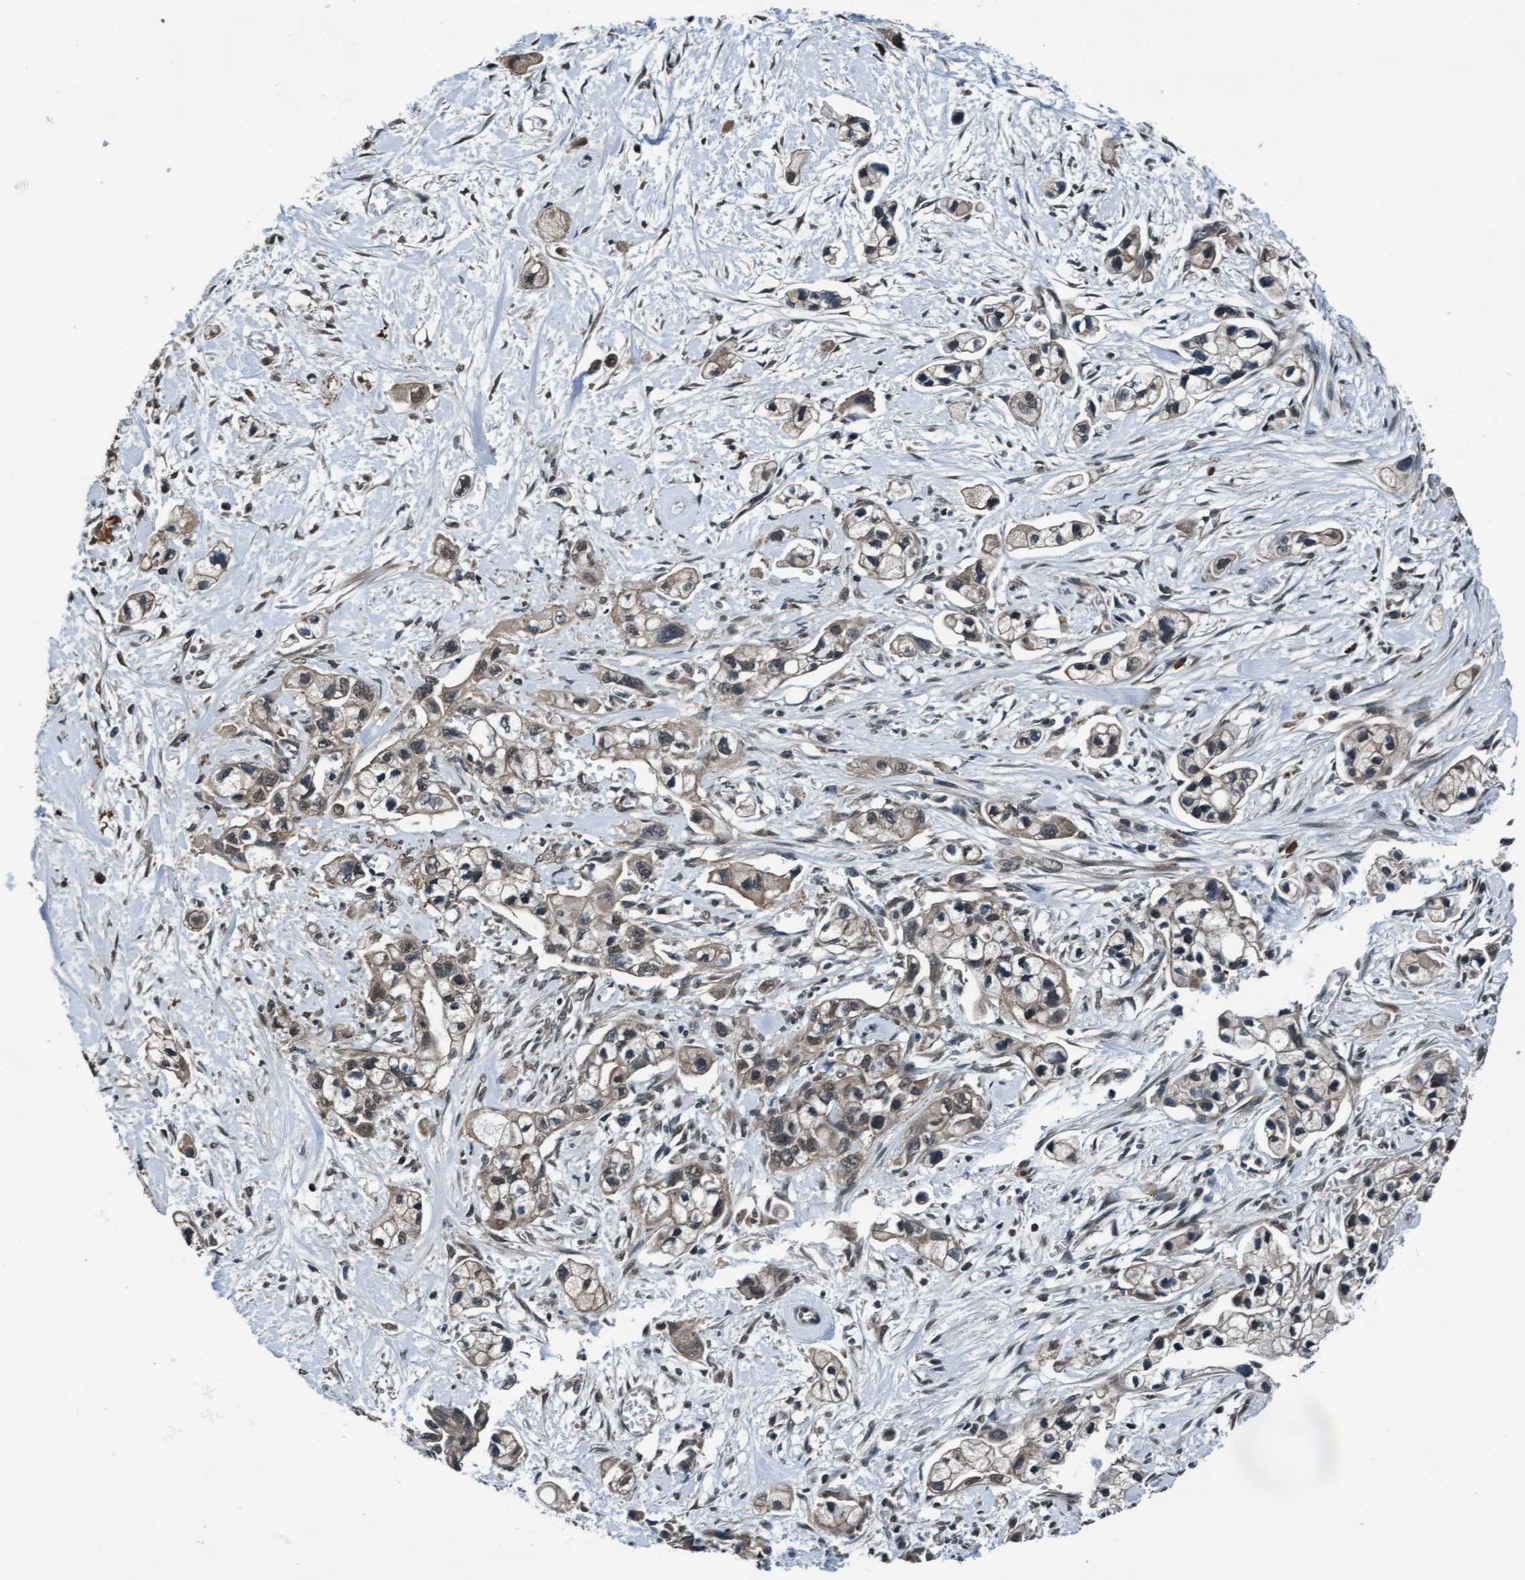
{"staining": {"intensity": "weak", "quantity": ">75%", "location": "cytoplasmic/membranous,nuclear"}, "tissue": "pancreatic cancer", "cell_type": "Tumor cells", "image_type": "cancer", "snomed": [{"axis": "morphology", "description": "Adenocarcinoma, NOS"}, {"axis": "topography", "description": "Pancreas"}], "caption": "A histopathology image of human pancreatic cancer stained for a protein demonstrates weak cytoplasmic/membranous and nuclear brown staining in tumor cells.", "gene": "WASF1", "patient": {"sex": "male", "age": 74}}